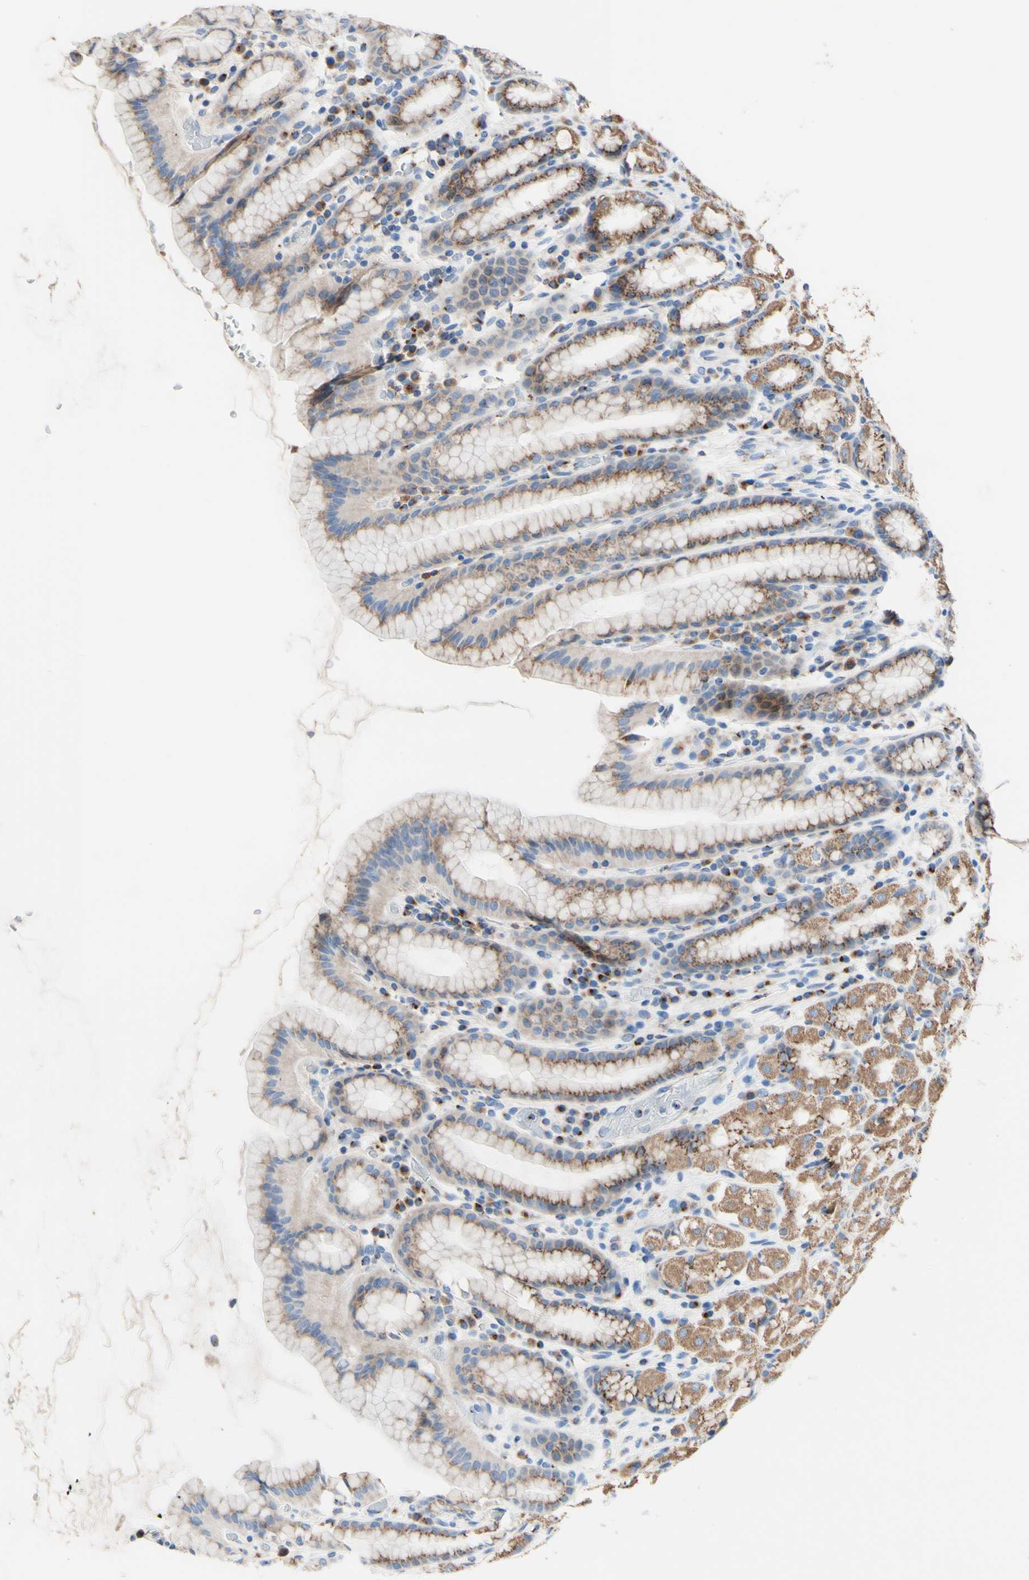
{"staining": {"intensity": "weak", "quantity": ">75%", "location": "cytoplasmic/membranous"}, "tissue": "stomach", "cell_type": "Glandular cells", "image_type": "normal", "snomed": [{"axis": "morphology", "description": "Normal tissue, NOS"}, {"axis": "topography", "description": "Stomach, upper"}], "caption": "A photomicrograph of stomach stained for a protein shows weak cytoplasmic/membranous brown staining in glandular cells.", "gene": "GALNT2", "patient": {"sex": "male", "age": 68}}